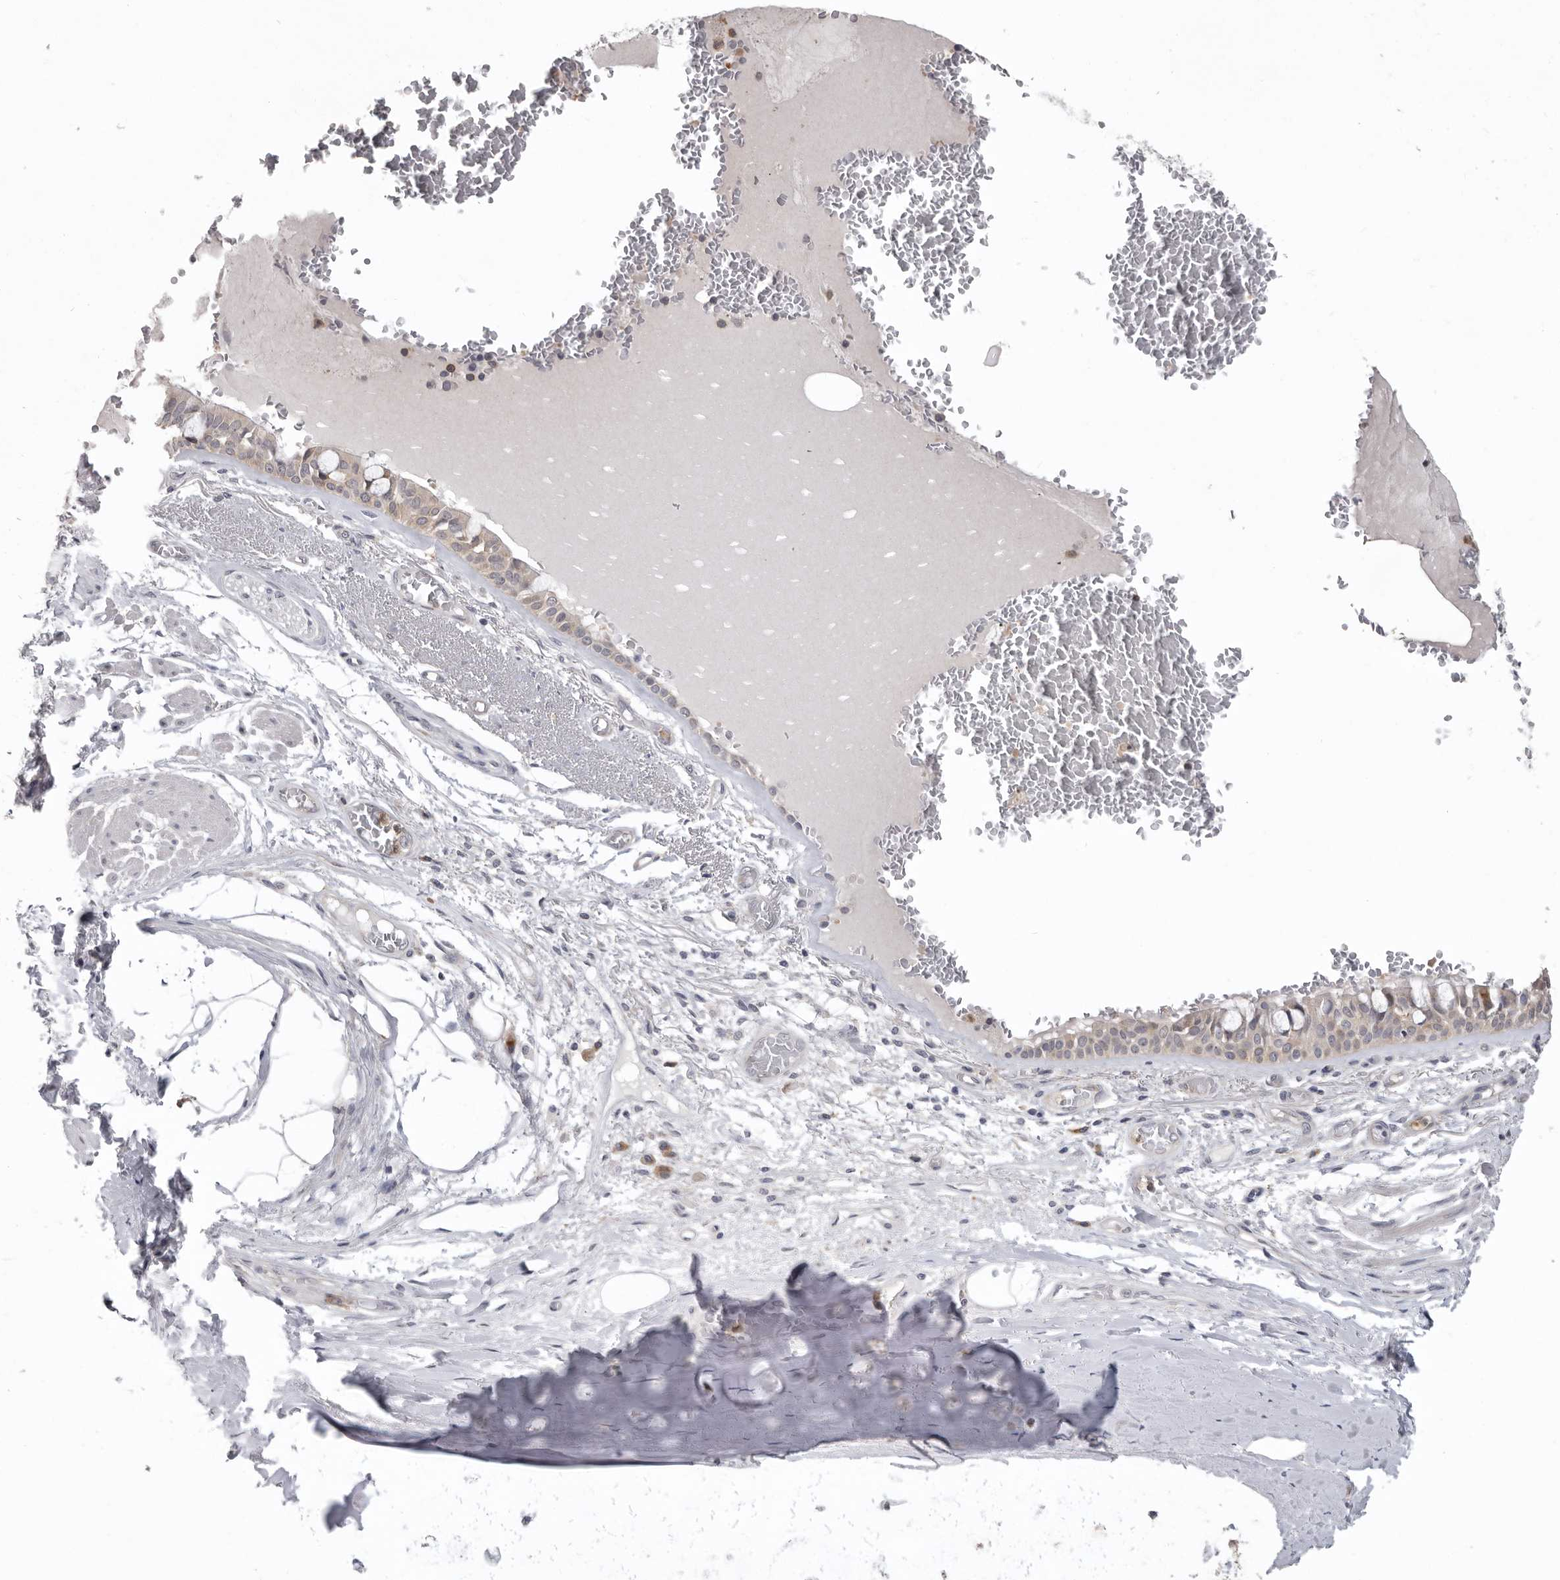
{"staining": {"intensity": "negative", "quantity": "none", "location": "none"}, "tissue": "bronchus", "cell_type": "Respiratory epithelial cells", "image_type": "normal", "snomed": [{"axis": "morphology", "description": "Normal tissue, NOS"}, {"axis": "topography", "description": "Bronchus"}], "caption": "This histopathology image is of unremarkable bronchus stained with immunohistochemistry (IHC) to label a protein in brown with the nuclei are counter-stained blue. There is no expression in respiratory epithelial cells.", "gene": "RALGPS2", "patient": {"sex": "male", "age": 66}}